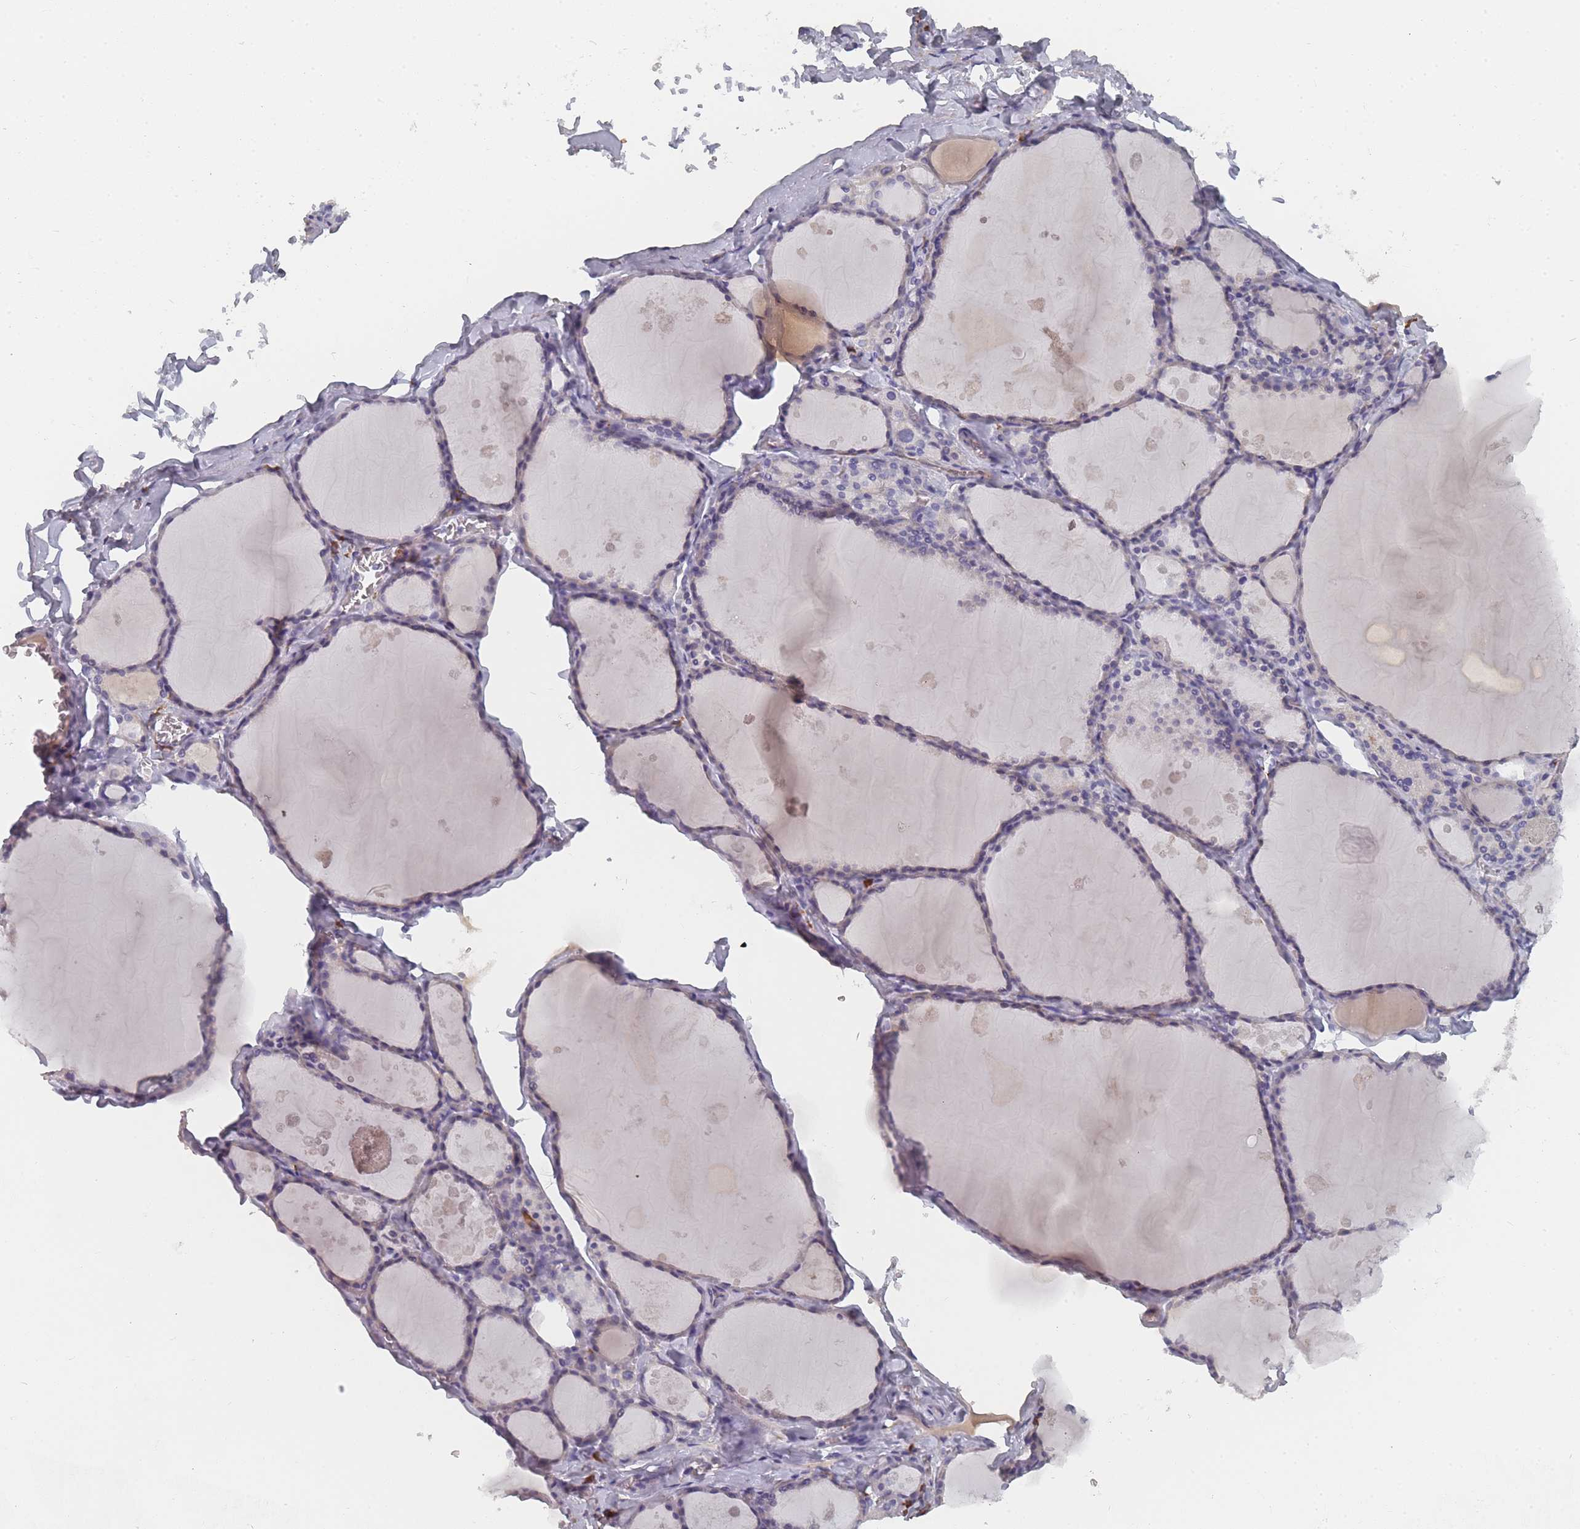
{"staining": {"intensity": "negative", "quantity": "none", "location": "none"}, "tissue": "thyroid gland", "cell_type": "Glandular cells", "image_type": "normal", "snomed": [{"axis": "morphology", "description": "Normal tissue, NOS"}, {"axis": "topography", "description": "Thyroid gland"}], "caption": "Glandular cells are negative for brown protein staining in unremarkable thyroid gland. (Stains: DAB immunohistochemistry with hematoxylin counter stain, Microscopy: brightfield microscopy at high magnification).", "gene": "SLC35E4", "patient": {"sex": "male", "age": 56}}